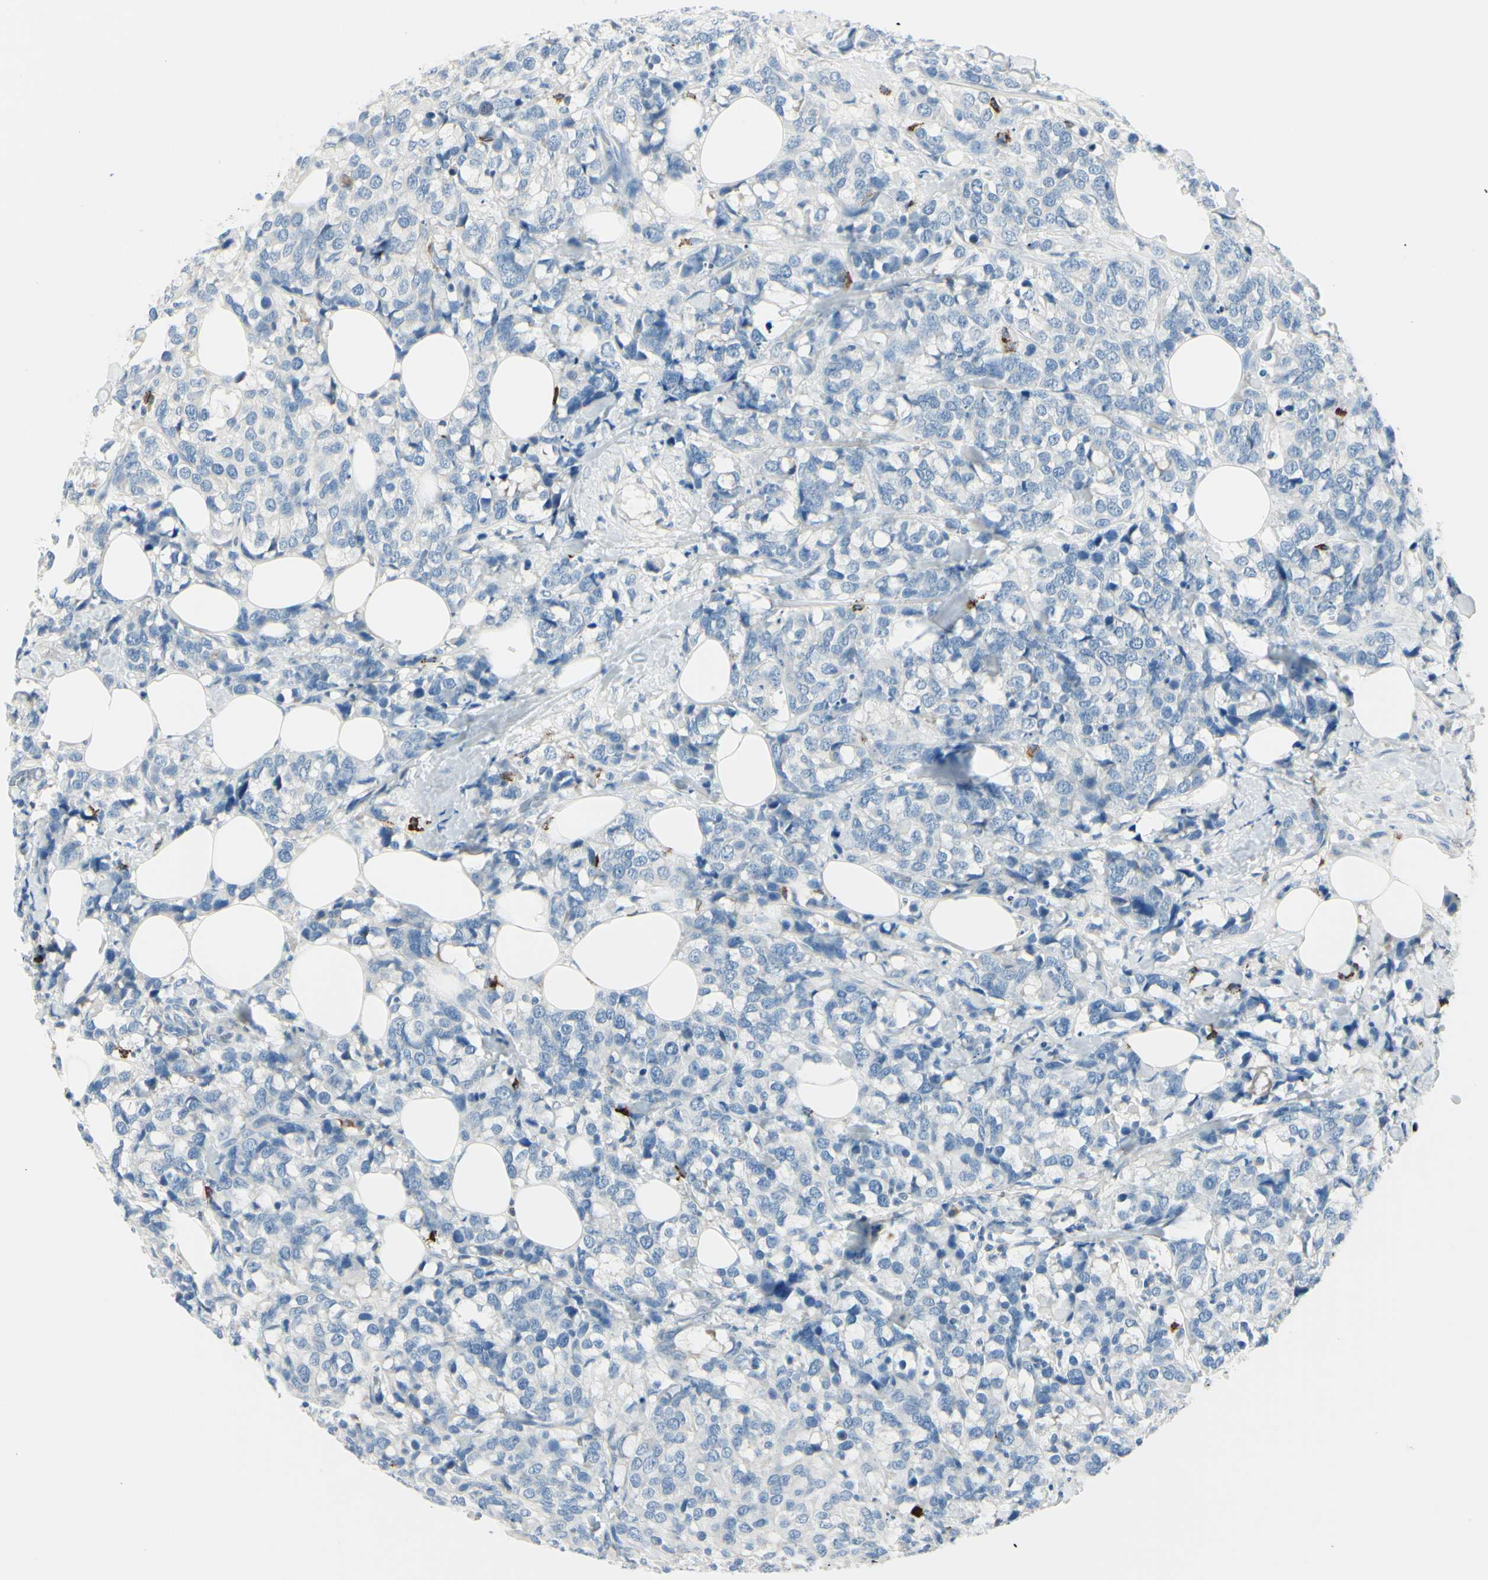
{"staining": {"intensity": "negative", "quantity": "none", "location": "none"}, "tissue": "breast cancer", "cell_type": "Tumor cells", "image_type": "cancer", "snomed": [{"axis": "morphology", "description": "Lobular carcinoma"}, {"axis": "topography", "description": "Breast"}], "caption": "Immunohistochemistry (IHC) of breast lobular carcinoma reveals no staining in tumor cells.", "gene": "DLG4", "patient": {"sex": "female", "age": 59}}